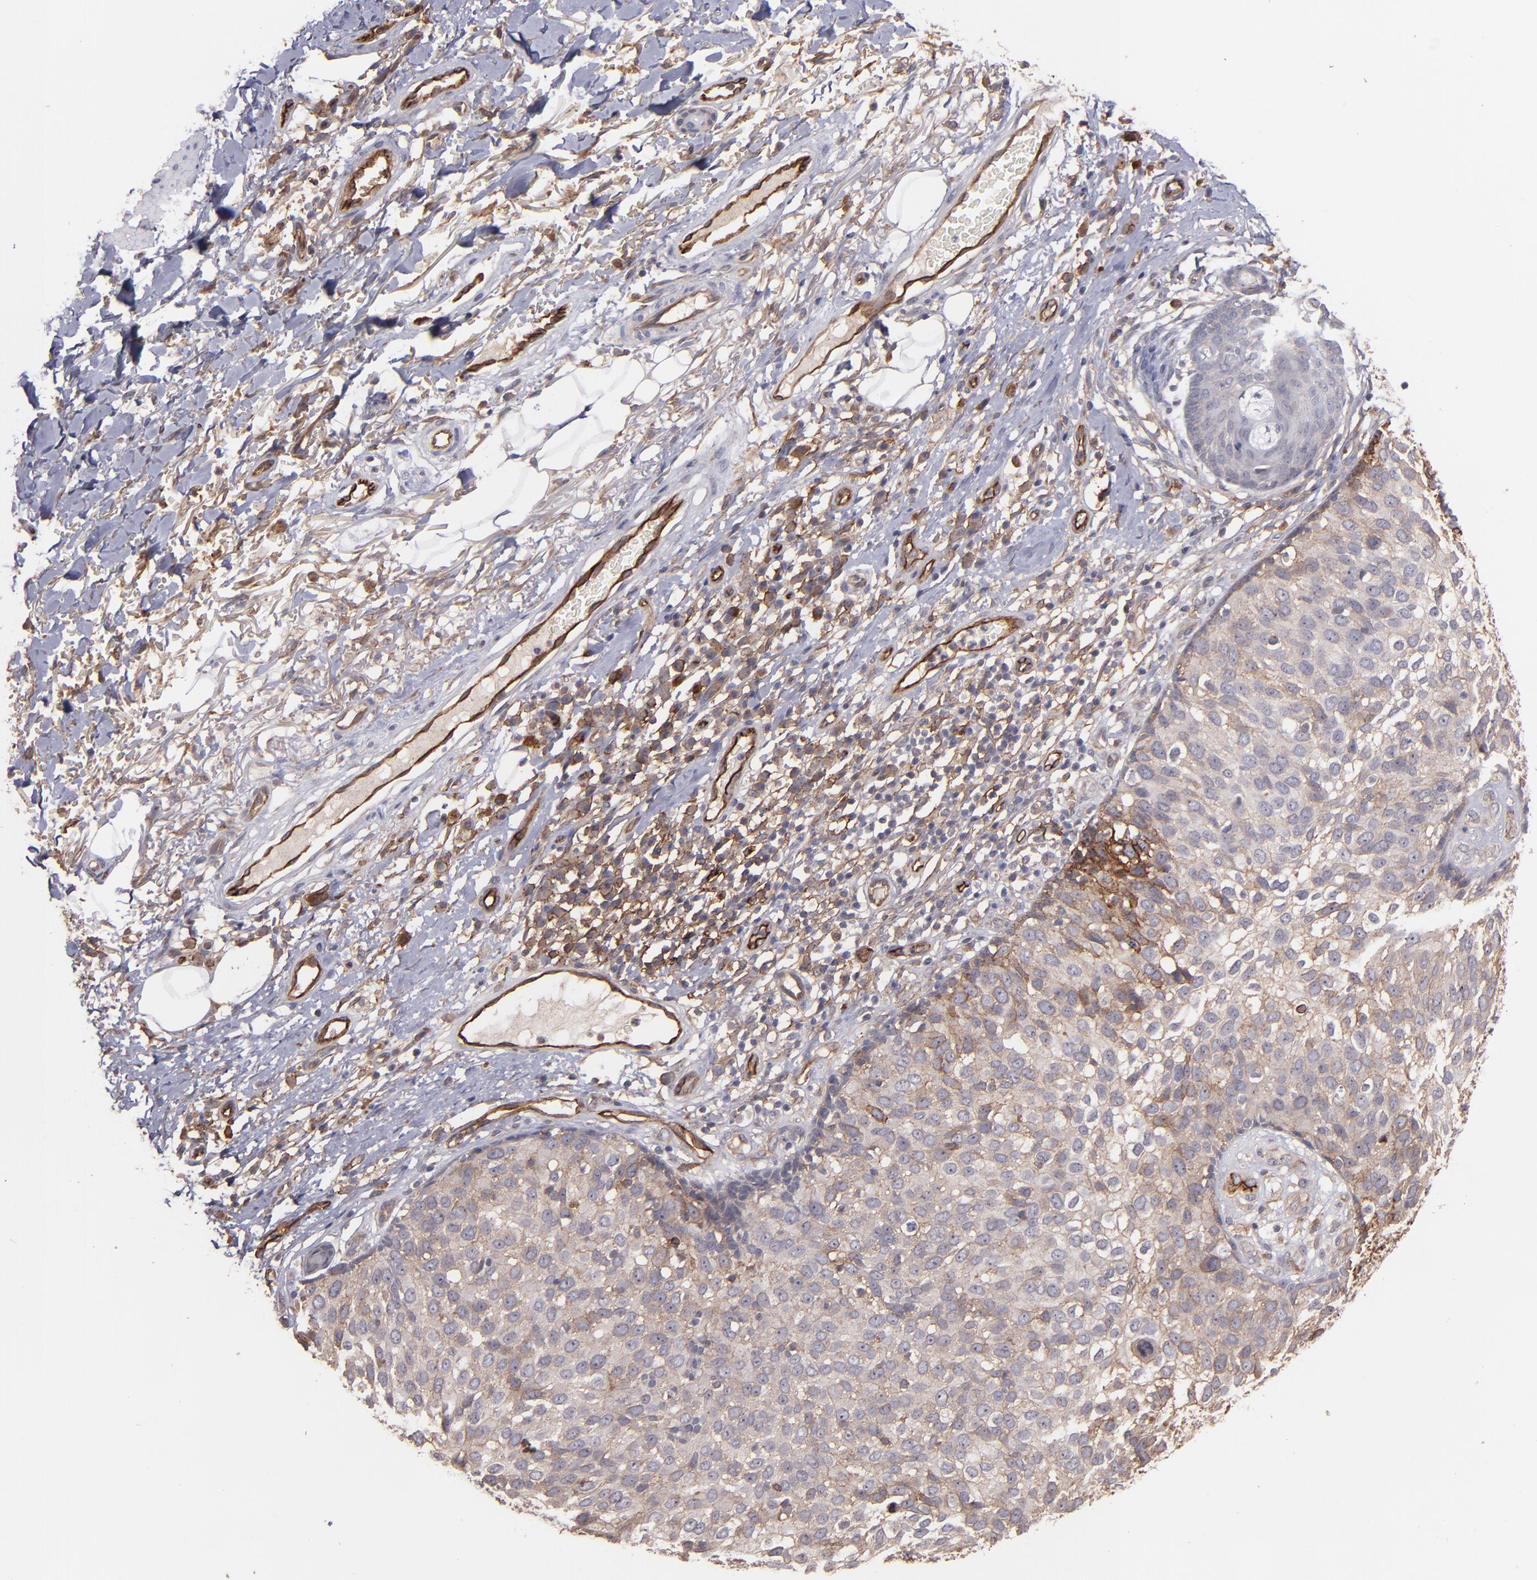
{"staining": {"intensity": "weak", "quantity": "25%-75%", "location": "cytoplasmic/membranous"}, "tissue": "skin cancer", "cell_type": "Tumor cells", "image_type": "cancer", "snomed": [{"axis": "morphology", "description": "Squamous cell carcinoma, NOS"}, {"axis": "topography", "description": "Skin"}], "caption": "Immunohistochemistry of skin cancer reveals low levels of weak cytoplasmic/membranous staining in approximately 25%-75% of tumor cells. (Stains: DAB (3,3'-diaminobenzidine) in brown, nuclei in blue, Microscopy: brightfield microscopy at high magnification).", "gene": "ICAM1", "patient": {"sex": "male", "age": 87}}